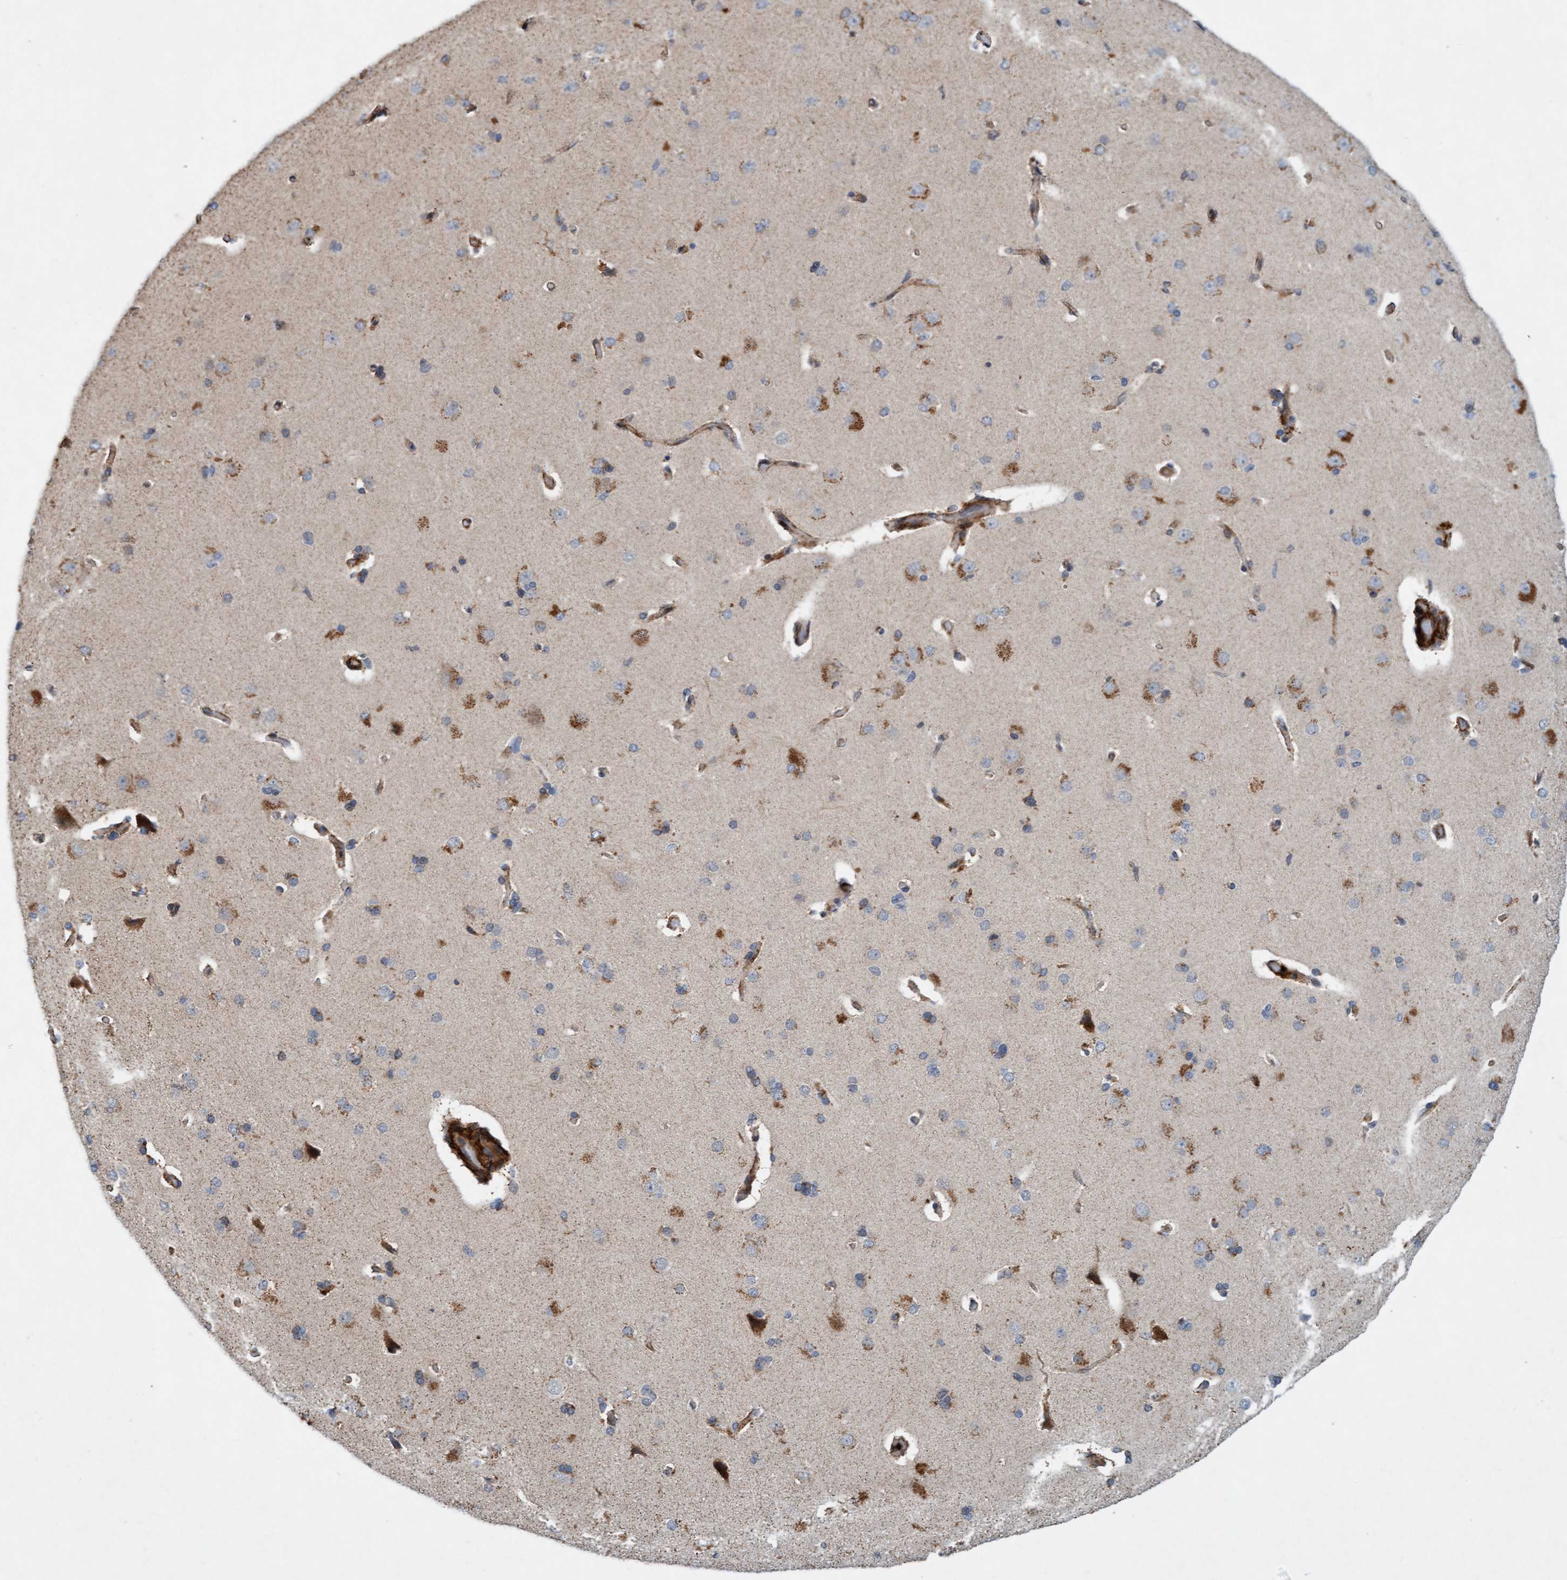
{"staining": {"intensity": "moderate", "quantity": "25%-75%", "location": "cytoplasmic/membranous"}, "tissue": "cerebral cortex", "cell_type": "Endothelial cells", "image_type": "normal", "snomed": [{"axis": "morphology", "description": "Normal tissue, NOS"}, {"axis": "topography", "description": "Cerebral cortex"}], "caption": "This micrograph exhibits normal cerebral cortex stained with IHC to label a protein in brown. The cytoplasmic/membranous of endothelial cells show moderate positivity for the protein. Nuclei are counter-stained blue.", "gene": "TMEM70", "patient": {"sex": "male", "age": 62}}